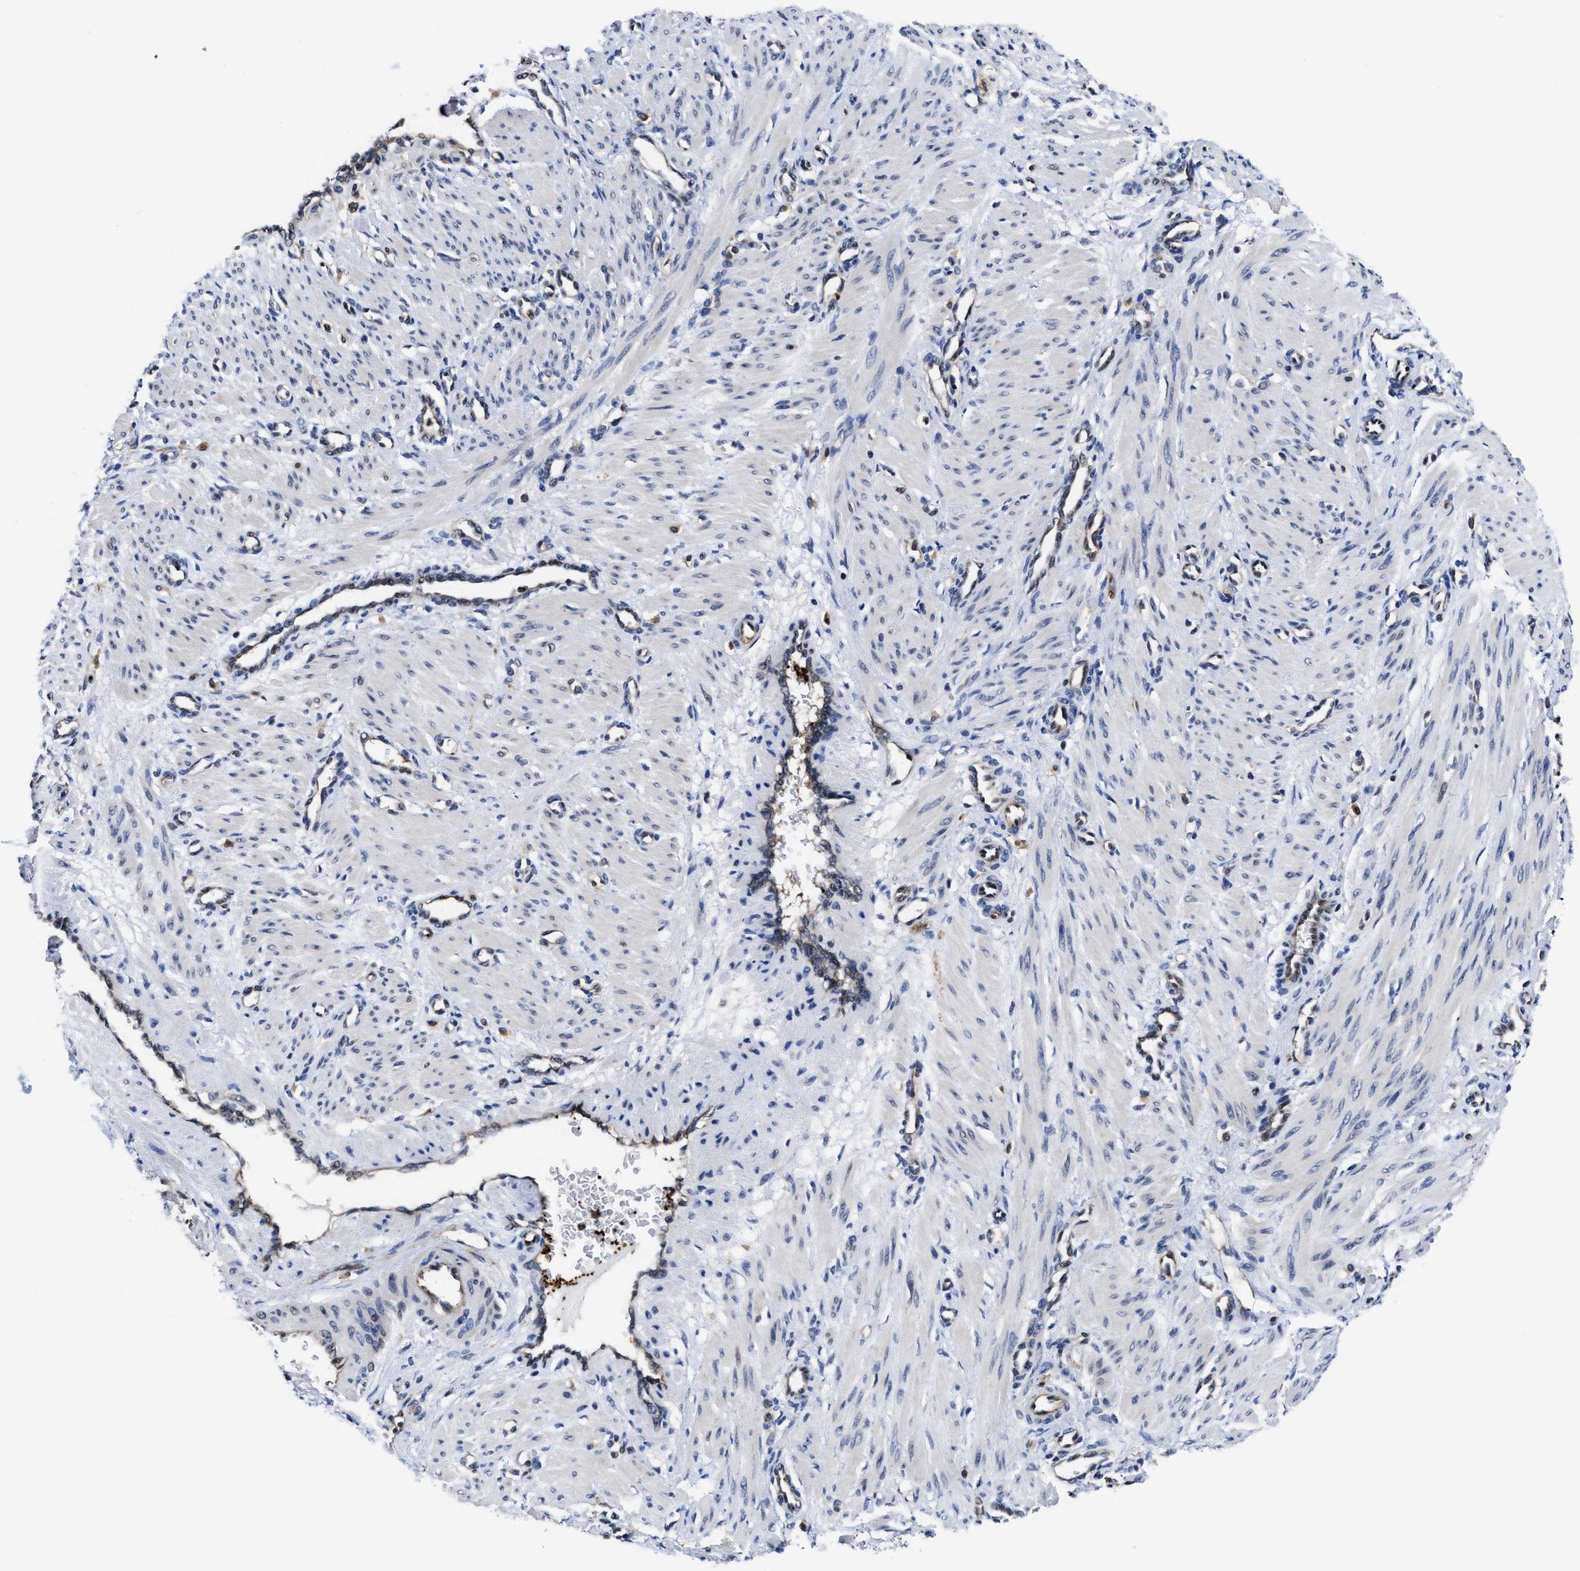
{"staining": {"intensity": "negative", "quantity": "none", "location": "none"}, "tissue": "smooth muscle", "cell_type": "Smooth muscle cells", "image_type": "normal", "snomed": [{"axis": "morphology", "description": "Normal tissue, NOS"}, {"axis": "topography", "description": "Endometrium"}], "caption": "Immunohistochemistry (IHC) of benign smooth muscle exhibits no staining in smooth muscle cells.", "gene": "ACLY", "patient": {"sex": "female", "age": 33}}